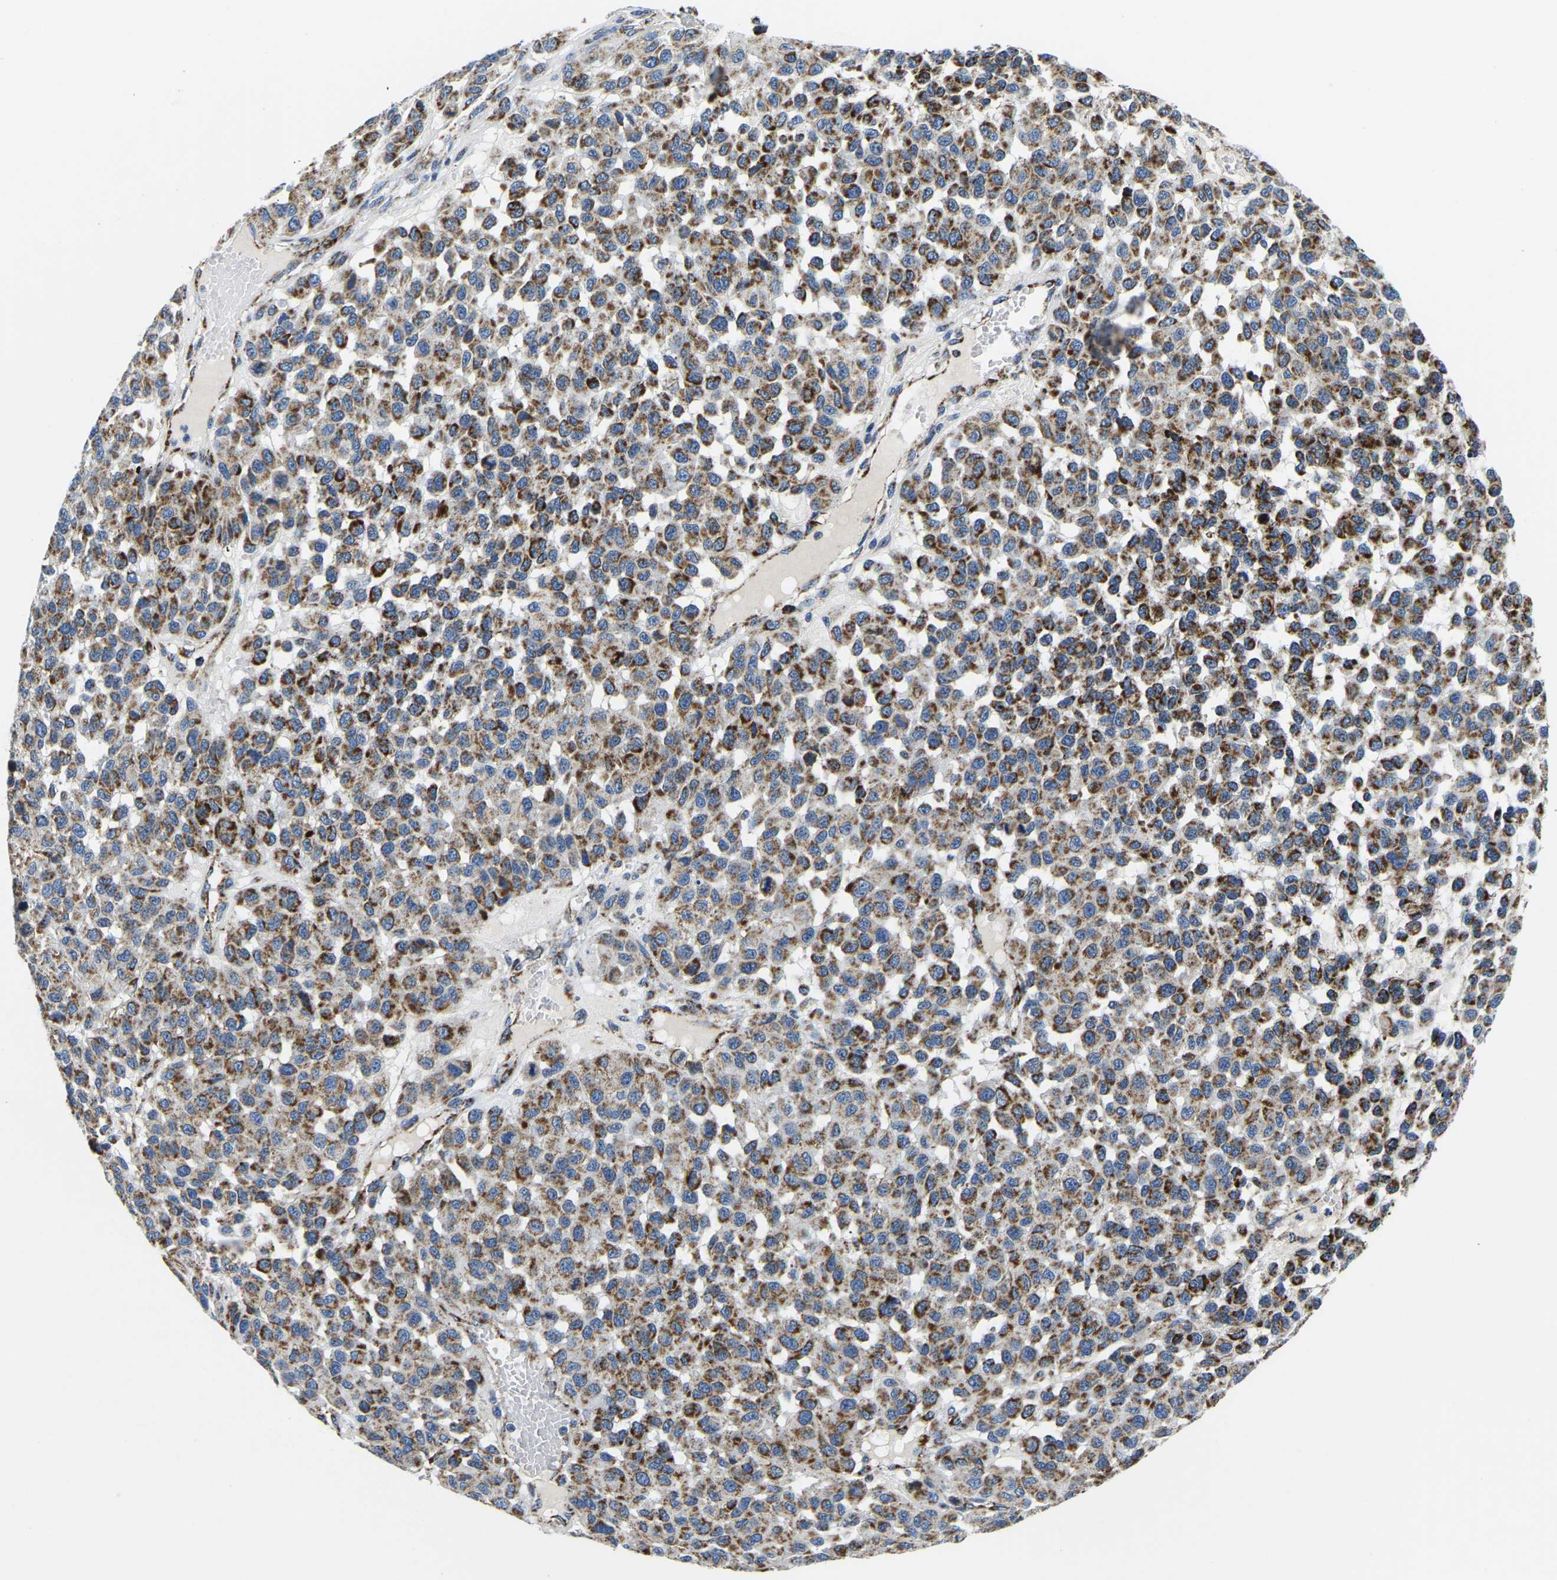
{"staining": {"intensity": "moderate", "quantity": ">75%", "location": "cytoplasmic/membranous"}, "tissue": "melanoma", "cell_type": "Tumor cells", "image_type": "cancer", "snomed": [{"axis": "morphology", "description": "Malignant melanoma, NOS"}, {"axis": "topography", "description": "Skin"}], "caption": "This photomicrograph reveals malignant melanoma stained with IHC to label a protein in brown. The cytoplasmic/membranous of tumor cells show moderate positivity for the protein. Nuclei are counter-stained blue.", "gene": "SFXN1", "patient": {"sex": "male", "age": 62}}